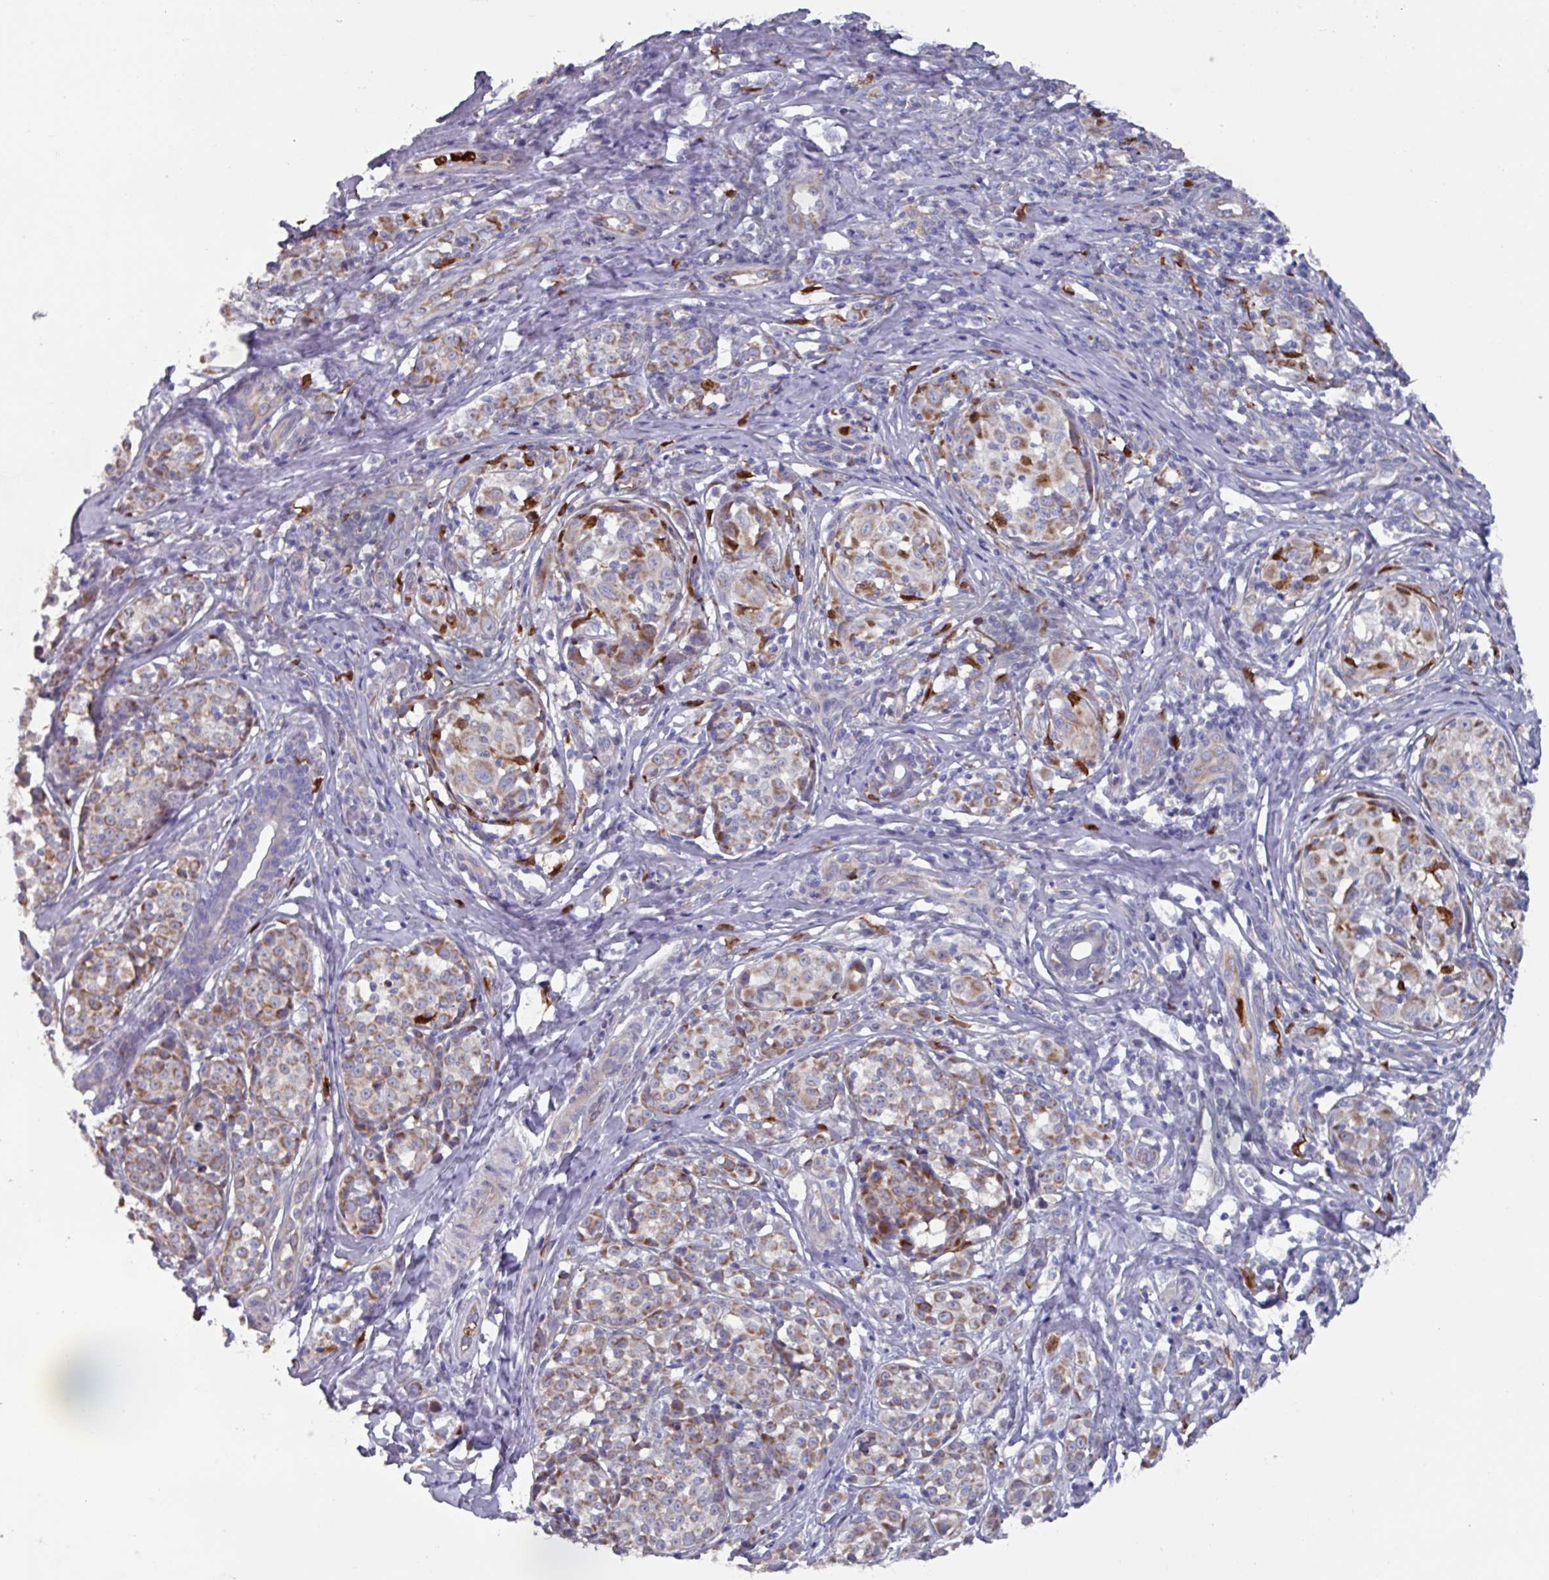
{"staining": {"intensity": "moderate", "quantity": ">75%", "location": "cytoplasmic/membranous"}, "tissue": "melanoma", "cell_type": "Tumor cells", "image_type": "cancer", "snomed": [{"axis": "morphology", "description": "Malignant melanoma, NOS"}, {"axis": "topography", "description": "Skin"}], "caption": "Protein staining reveals moderate cytoplasmic/membranous positivity in approximately >75% of tumor cells in malignant melanoma.", "gene": "UQCC2", "patient": {"sex": "female", "age": 35}}